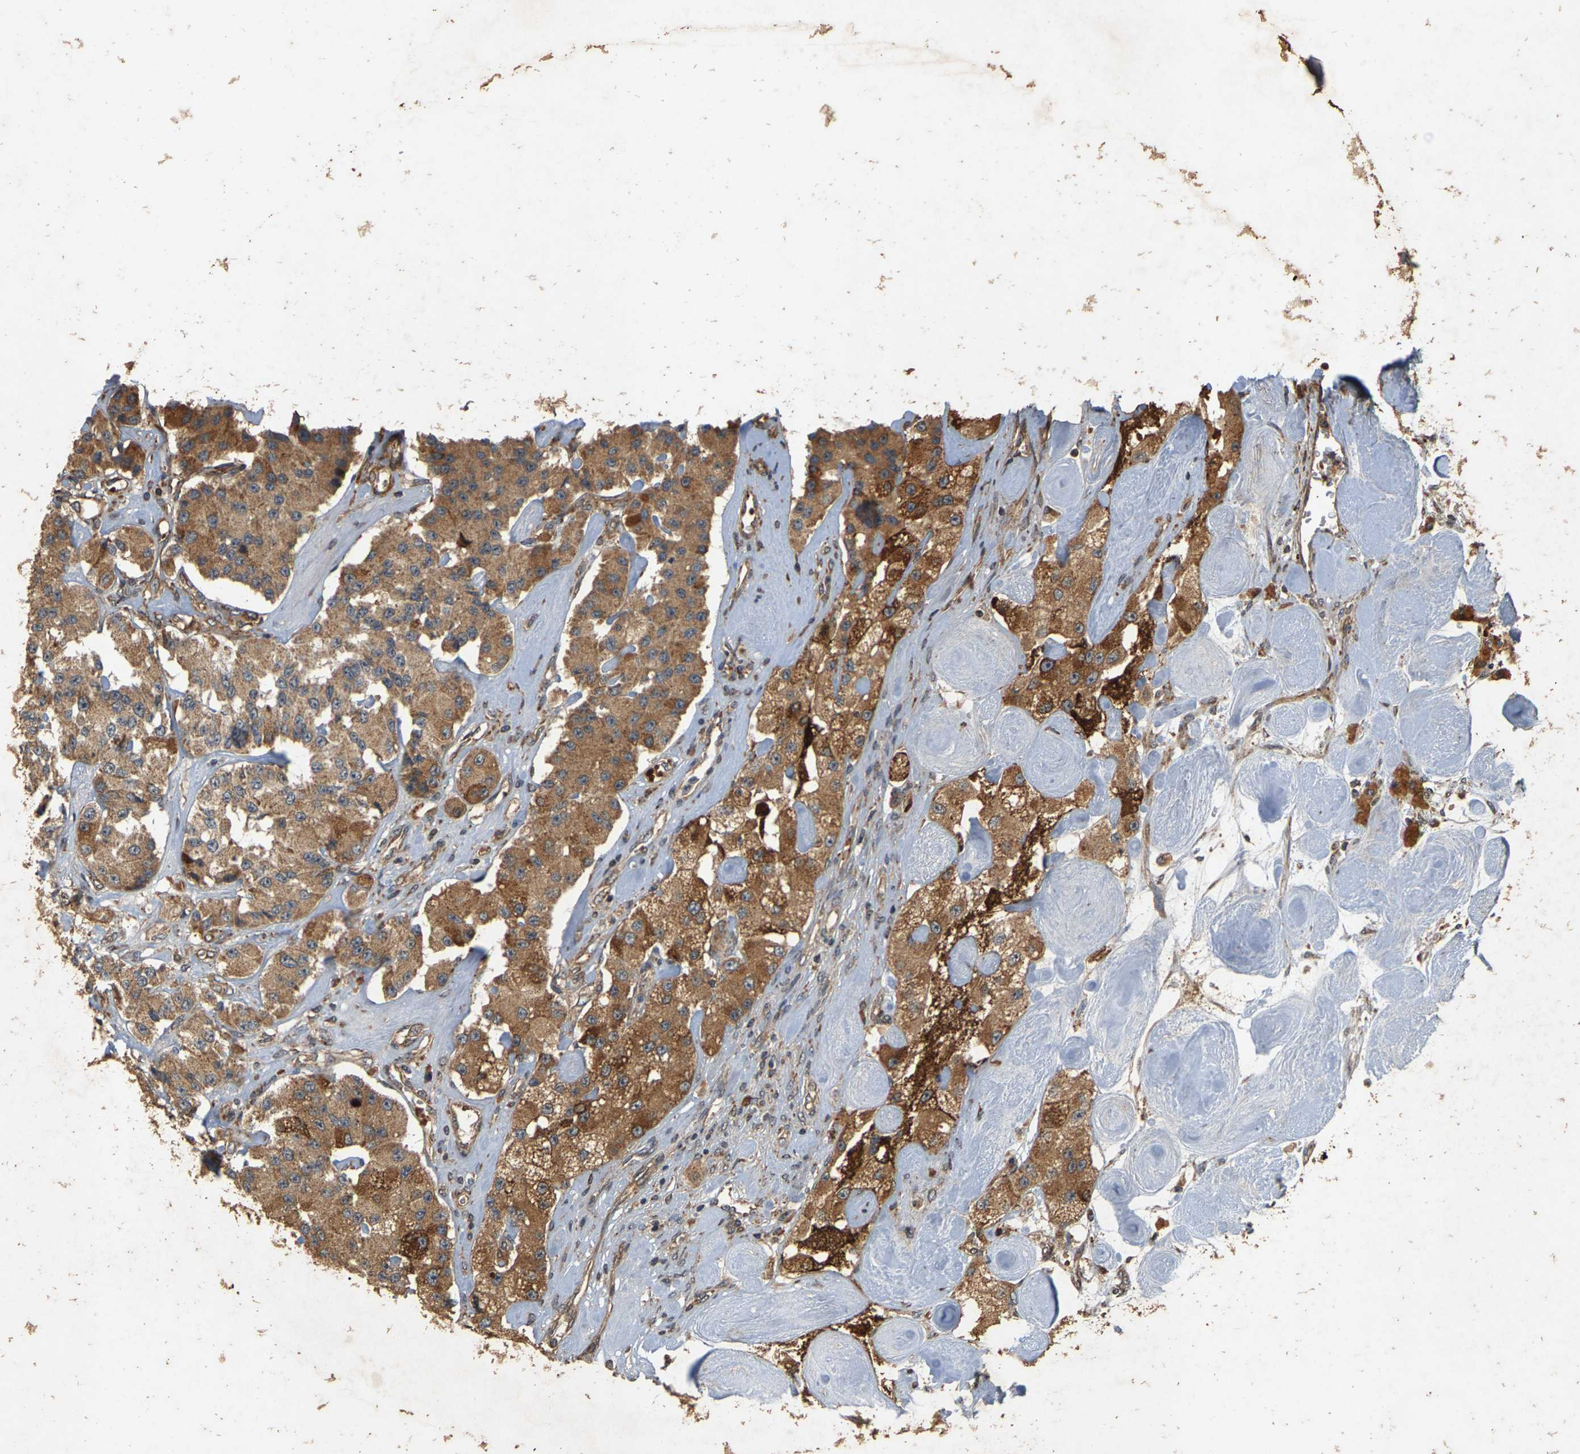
{"staining": {"intensity": "moderate", "quantity": ">75%", "location": "cytoplasmic/membranous"}, "tissue": "carcinoid", "cell_type": "Tumor cells", "image_type": "cancer", "snomed": [{"axis": "morphology", "description": "Carcinoid, malignant, NOS"}, {"axis": "topography", "description": "Pancreas"}], "caption": "Immunohistochemical staining of malignant carcinoid exhibits moderate cytoplasmic/membranous protein expression in about >75% of tumor cells.", "gene": "CIDEC", "patient": {"sex": "male", "age": 41}}